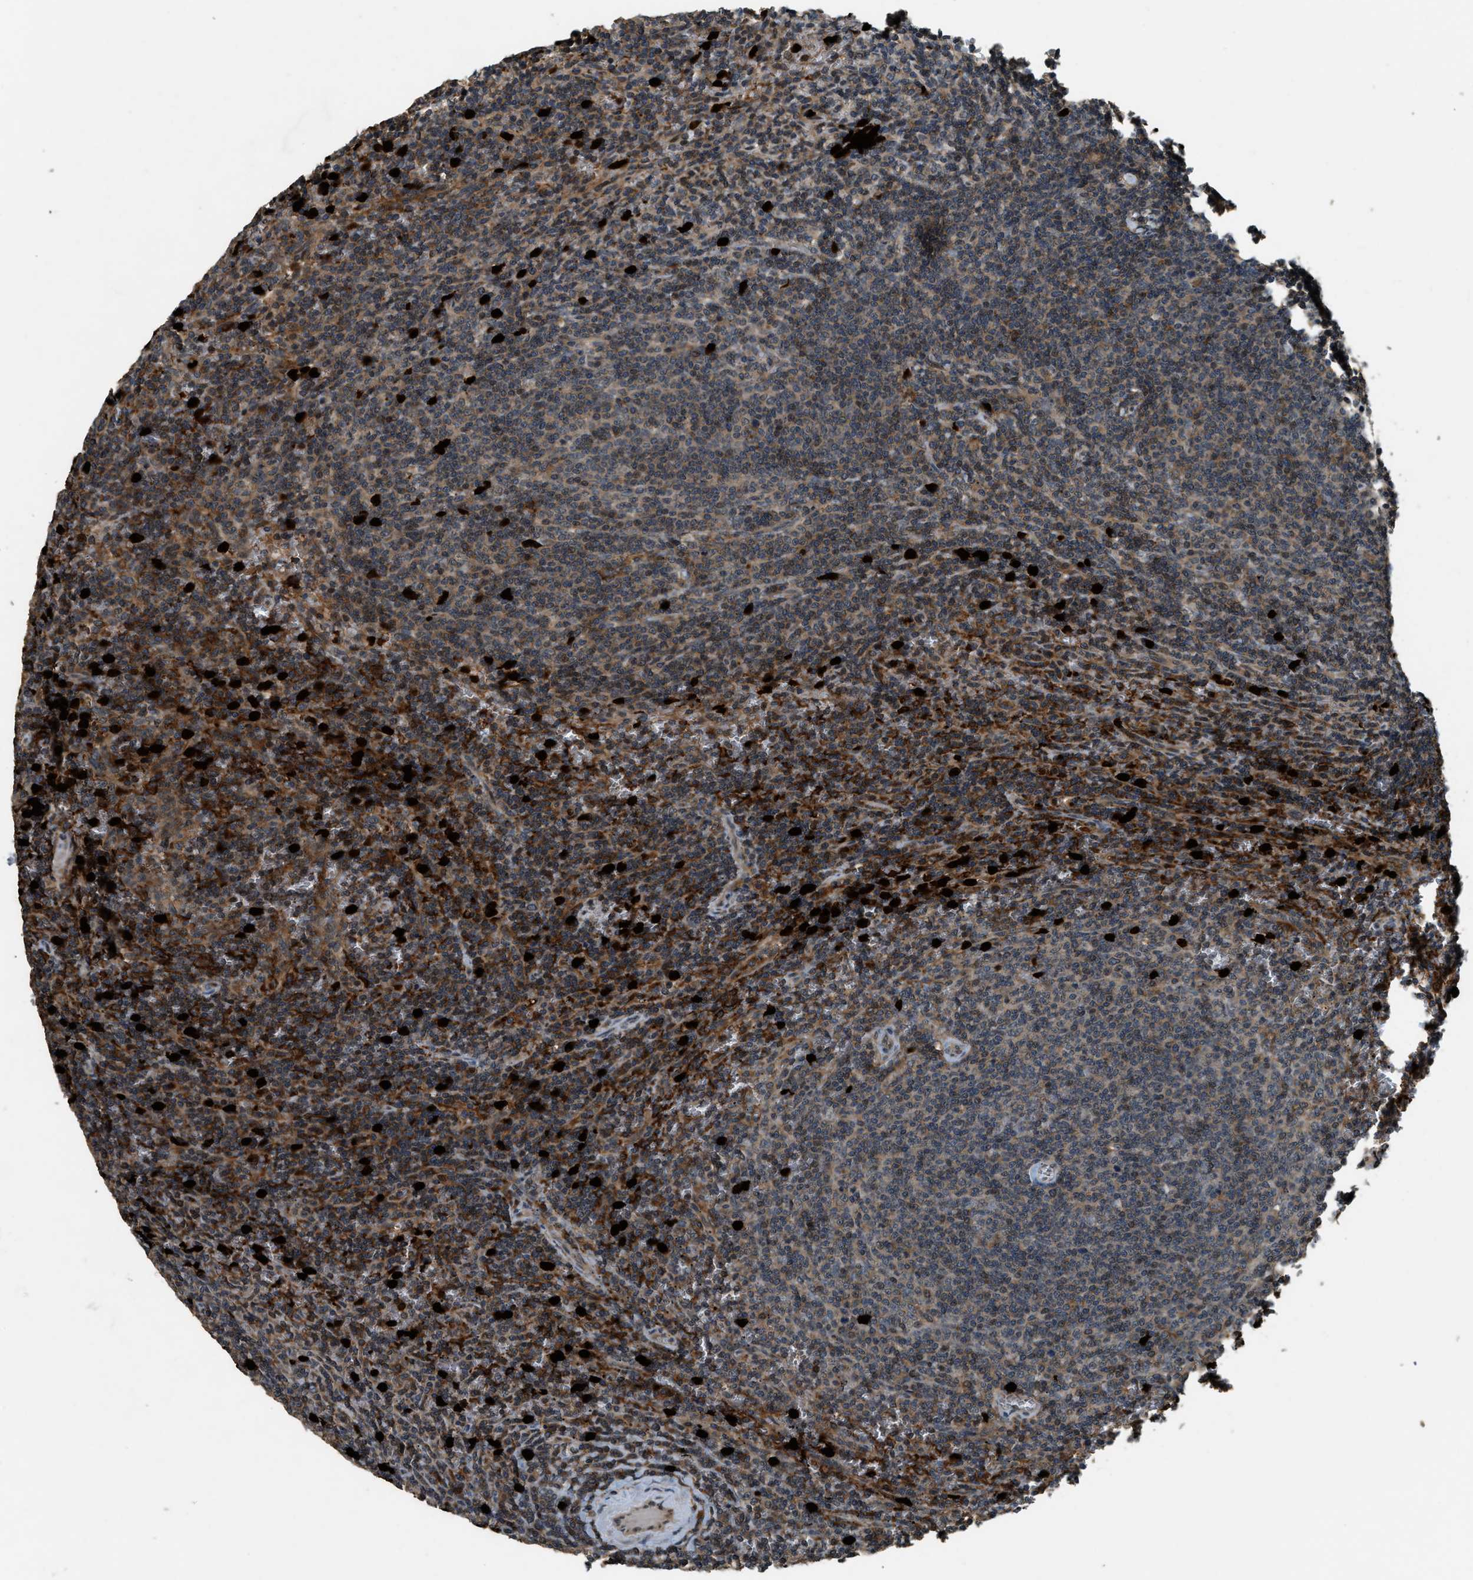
{"staining": {"intensity": "moderate", "quantity": "<25%", "location": "cytoplasmic/membranous"}, "tissue": "lymphoma", "cell_type": "Tumor cells", "image_type": "cancer", "snomed": [{"axis": "morphology", "description": "Malignant lymphoma, non-Hodgkin's type, Low grade"}, {"axis": "topography", "description": "Spleen"}], "caption": "Immunohistochemical staining of lymphoma demonstrates moderate cytoplasmic/membranous protein positivity in about <25% of tumor cells.", "gene": "RNF141", "patient": {"sex": "female", "age": 50}}